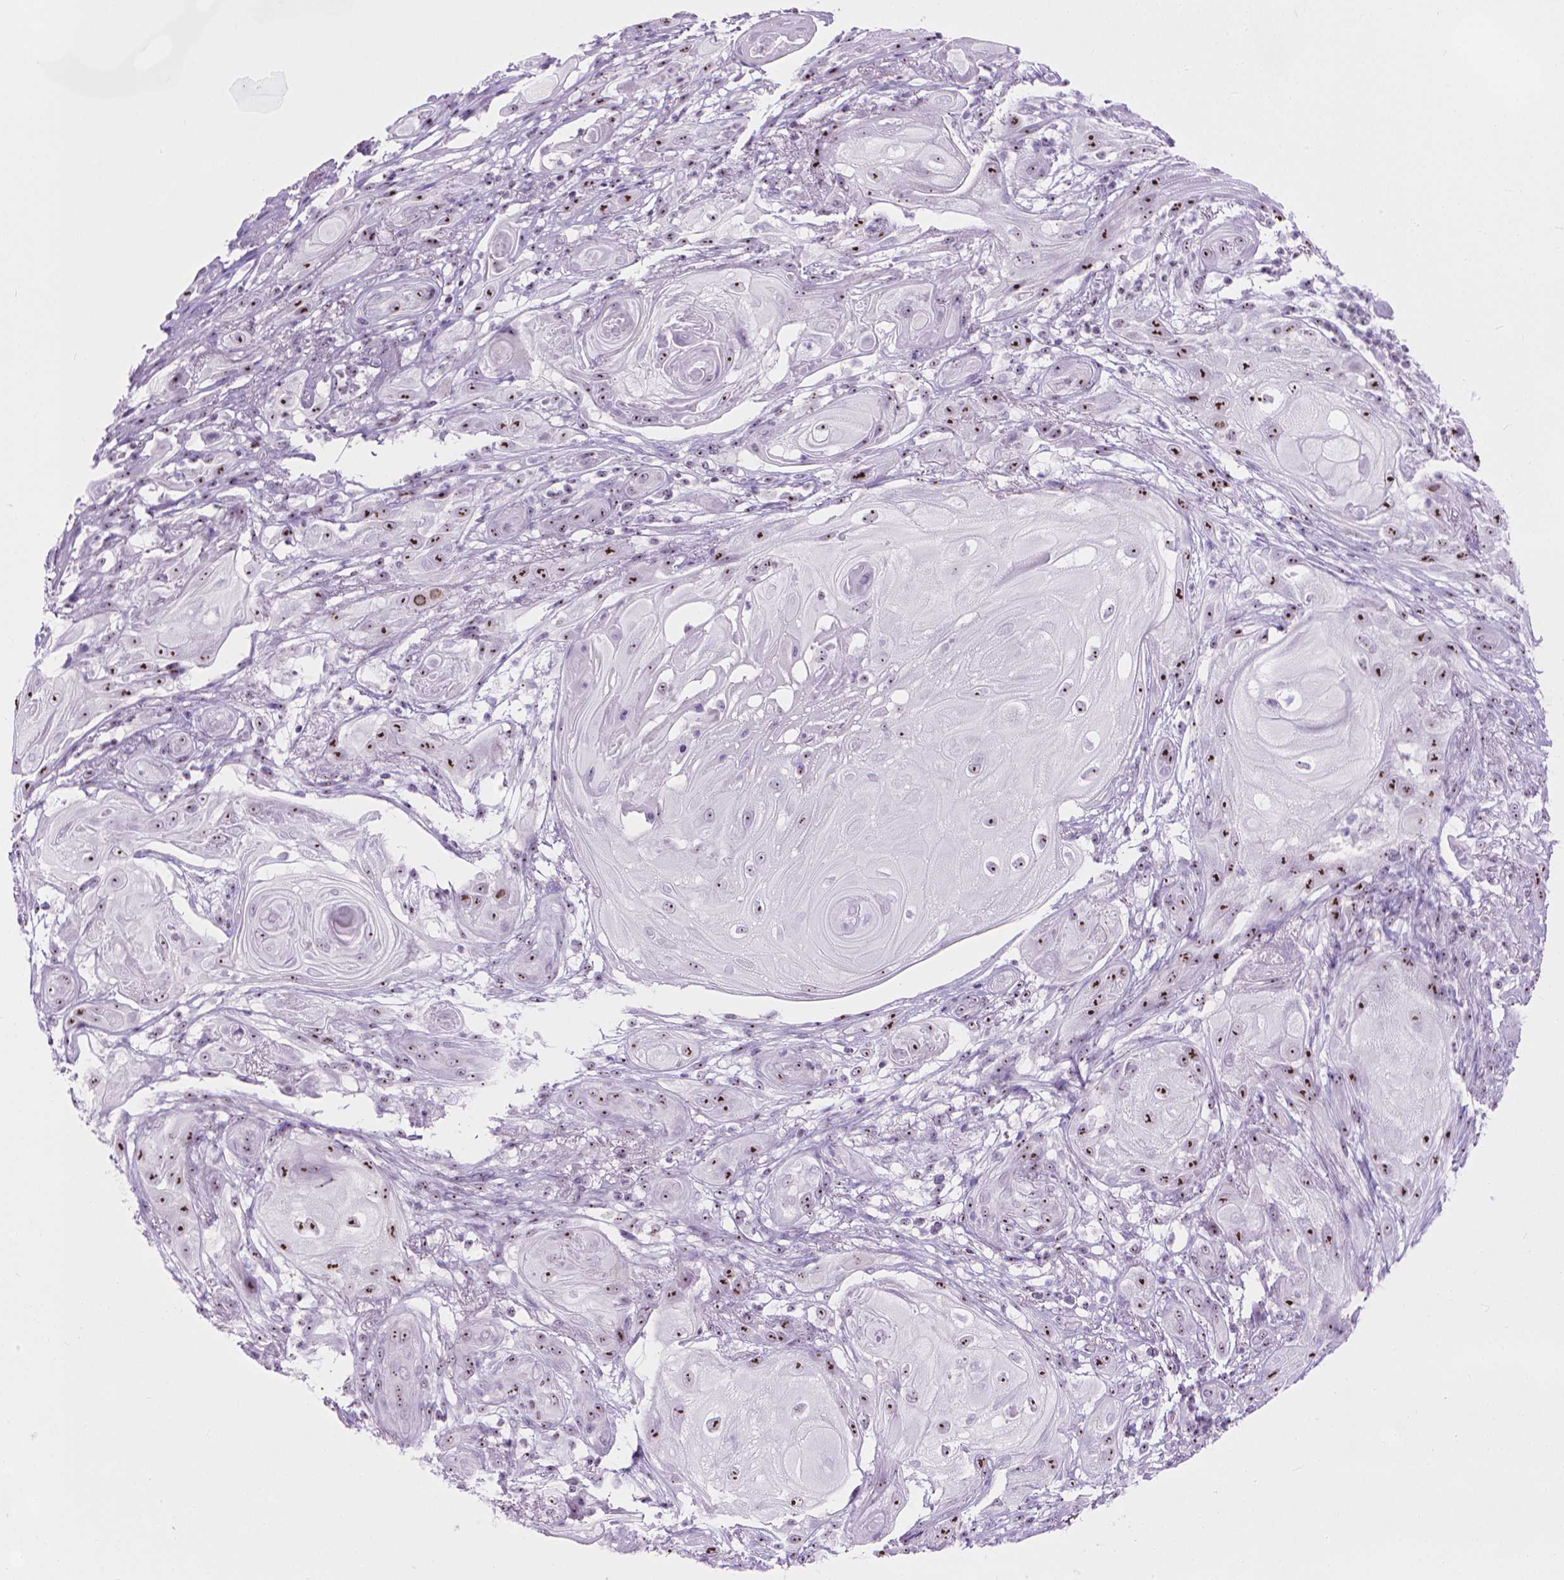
{"staining": {"intensity": "strong", "quantity": ">75%", "location": "nuclear"}, "tissue": "skin cancer", "cell_type": "Tumor cells", "image_type": "cancer", "snomed": [{"axis": "morphology", "description": "Squamous cell carcinoma, NOS"}, {"axis": "topography", "description": "Skin"}], "caption": "Immunohistochemical staining of human skin cancer (squamous cell carcinoma) shows strong nuclear protein positivity in about >75% of tumor cells.", "gene": "NOL7", "patient": {"sex": "male", "age": 62}}